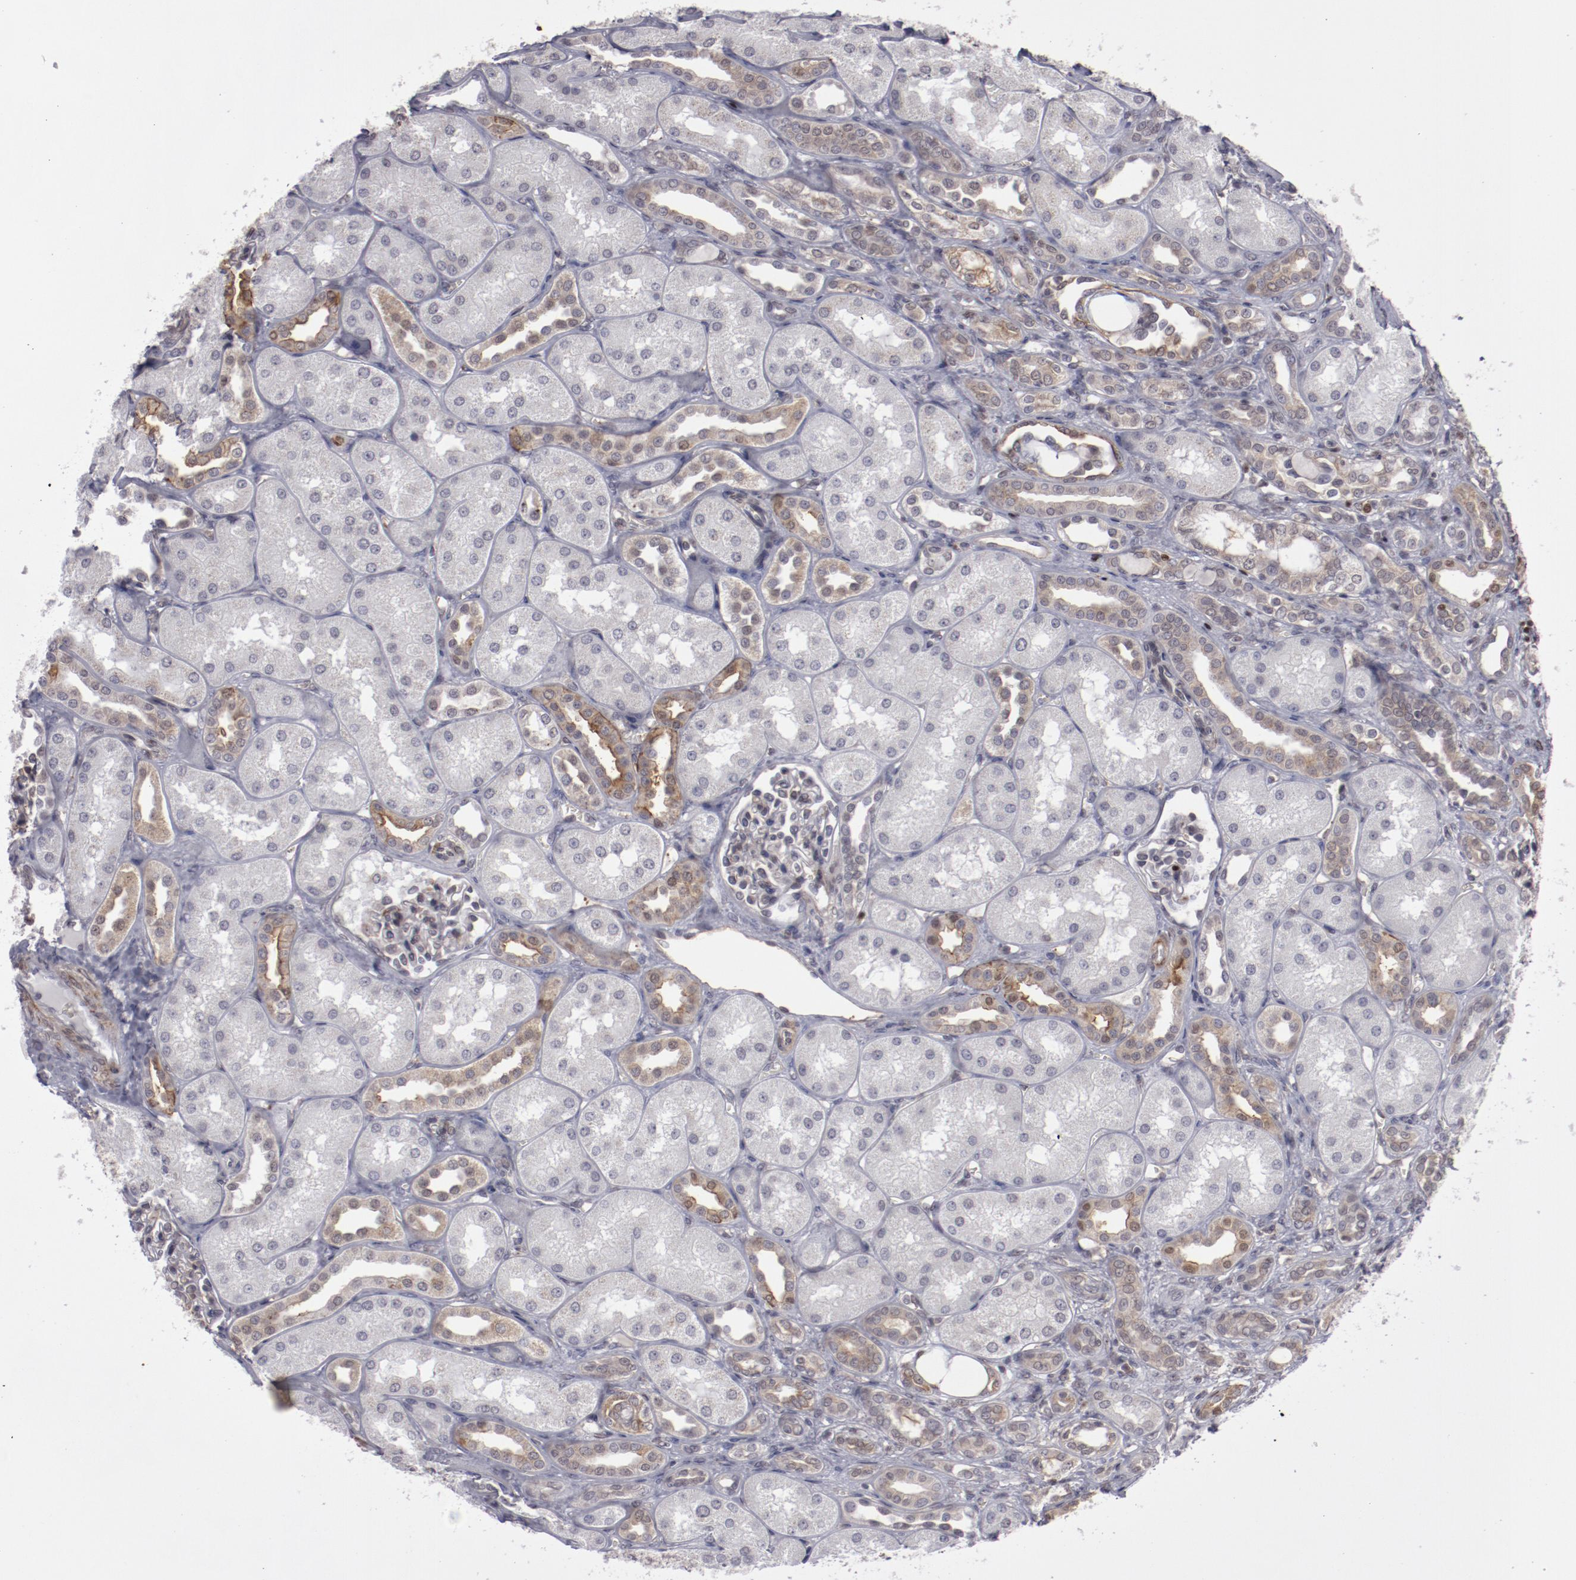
{"staining": {"intensity": "negative", "quantity": "none", "location": "none"}, "tissue": "kidney", "cell_type": "Cells in glomeruli", "image_type": "normal", "snomed": [{"axis": "morphology", "description": "Normal tissue, NOS"}, {"axis": "topography", "description": "Kidney"}], "caption": "Immunohistochemistry of normal human kidney reveals no staining in cells in glomeruli.", "gene": "LEF1", "patient": {"sex": "male", "age": 7}}